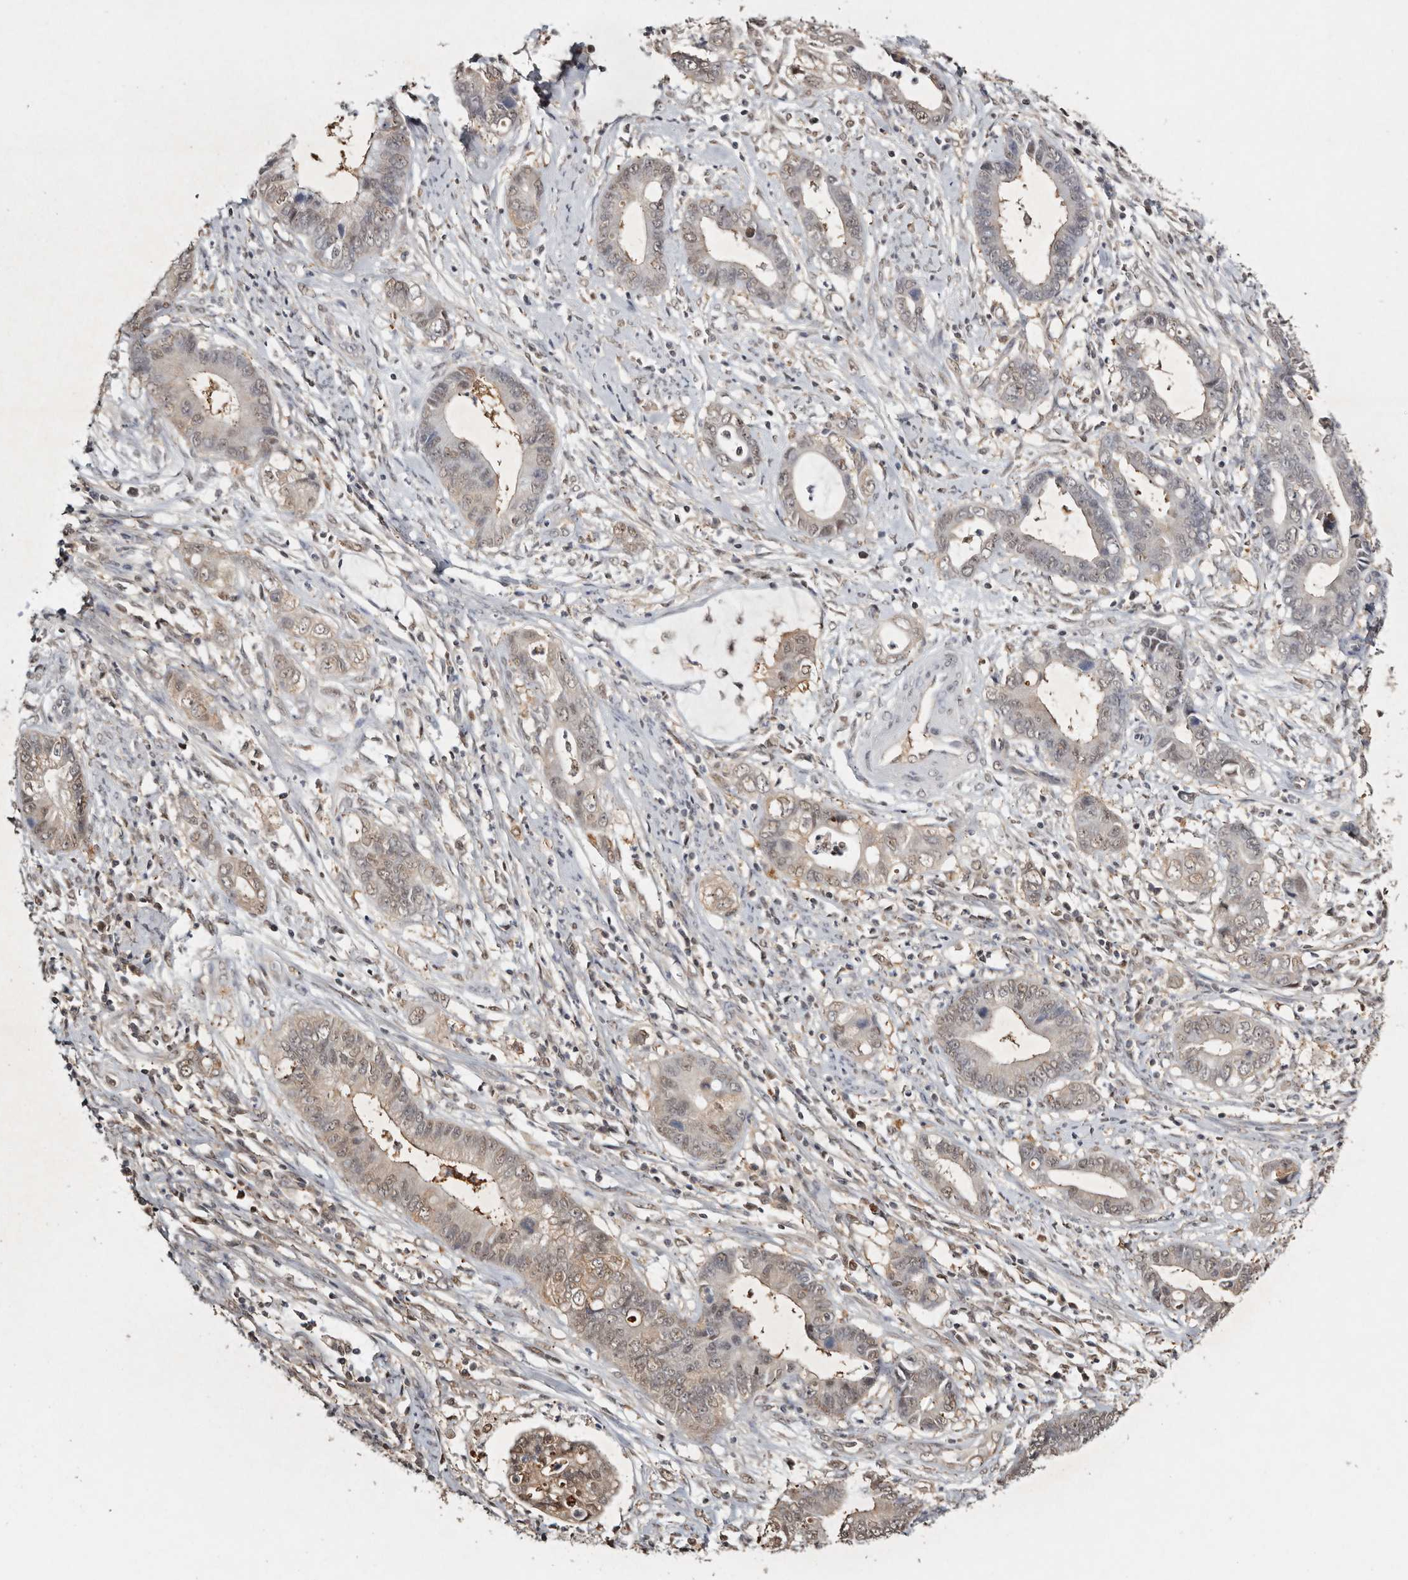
{"staining": {"intensity": "weak", "quantity": "25%-75%", "location": "nuclear"}, "tissue": "cervical cancer", "cell_type": "Tumor cells", "image_type": "cancer", "snomed": [{"axis": "morphology", "description": "Adenocarcinoma, NOS"}, {"axis": "topography", "description": "Cervix"}], "caption": "The immunohistochemical stain highlights weak nuclear positivity in tumor cells of cervical cancer tissue.", "gene": "PSMA5", "patient": {"sex": "female", "age": 44}}